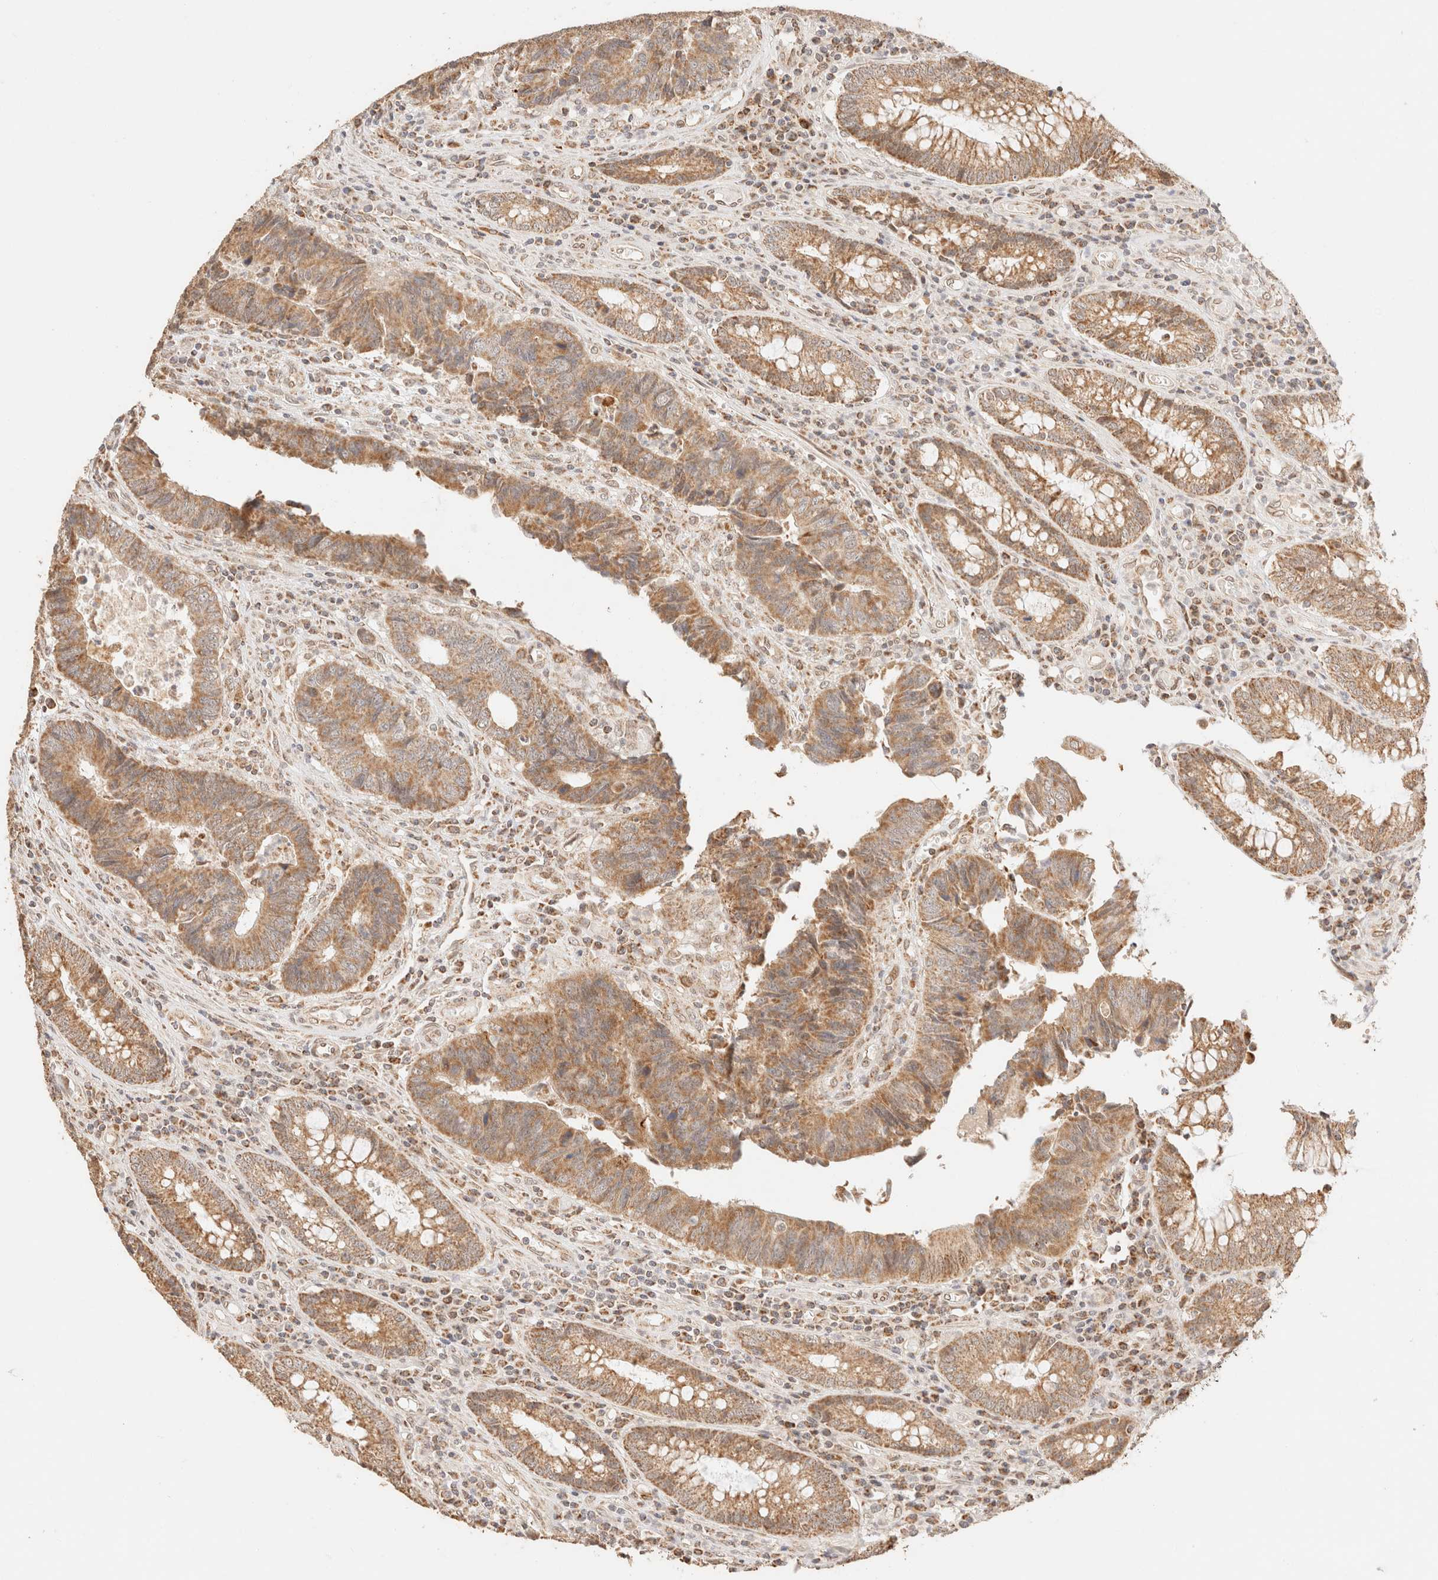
{"staining": {"intensity": "moderate", "quantity": ">75%", "location": "cytoplasmic/membranous"}, "tissue": "colorectal cancer", "cell_type": "Tumor cells", "image_type": "cancer", "snomed": [{"axis": "morphology", "description": "Adenocarcinoma, NOS"}, {"axis": "topography", "description": "Rectum"}], "caption": "This photomicrograph demonstrates immunohistochemistry staining of adenocarcinoma (colorectal), with medium moderate cytoplasmic/membranous positivity in approximately >75% of tumor cells.", "gene": "TACO1", "patient": {"sex": "male", "age": 84}}